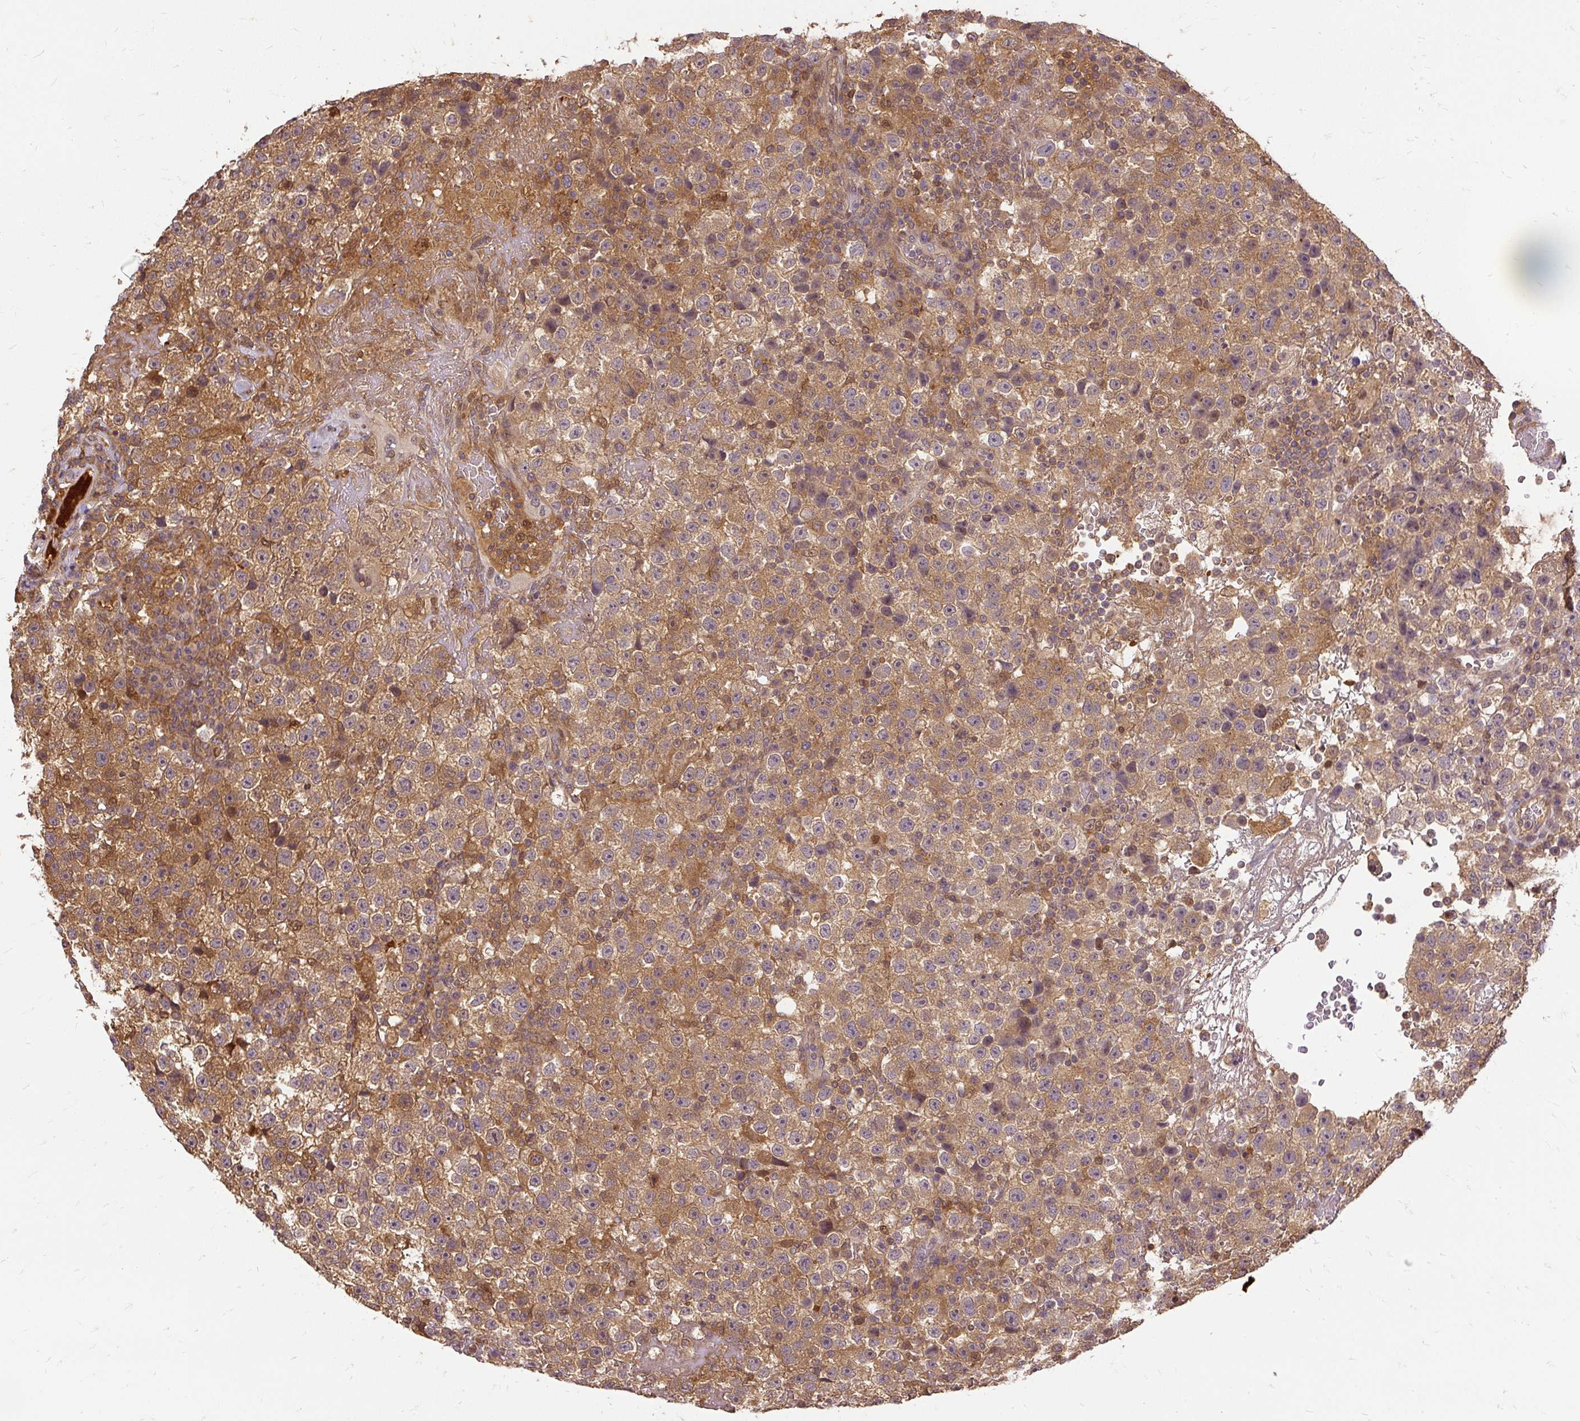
{"staining": {"intensity": "moderate", "quantity": ">75%", "location": "cytoplasmic/membranous"}, "tissue": "testis cancer", "cell_type": "Tumor cells", "image_type": "cancer", "snomed": [{"axis": "morphology", "description": "Seminoma, NOS"}, {"axis": "topography", "description": "Testis"}], "caption": "IHC photomicrograph of testis cancer stained for a protein (brown), which displays medium levels of moderate cytoplasmic/membranous staining in about >75% of tumor cells.", "gene": "AP5S1", "patient": {"sex": "male", "age": 22}}